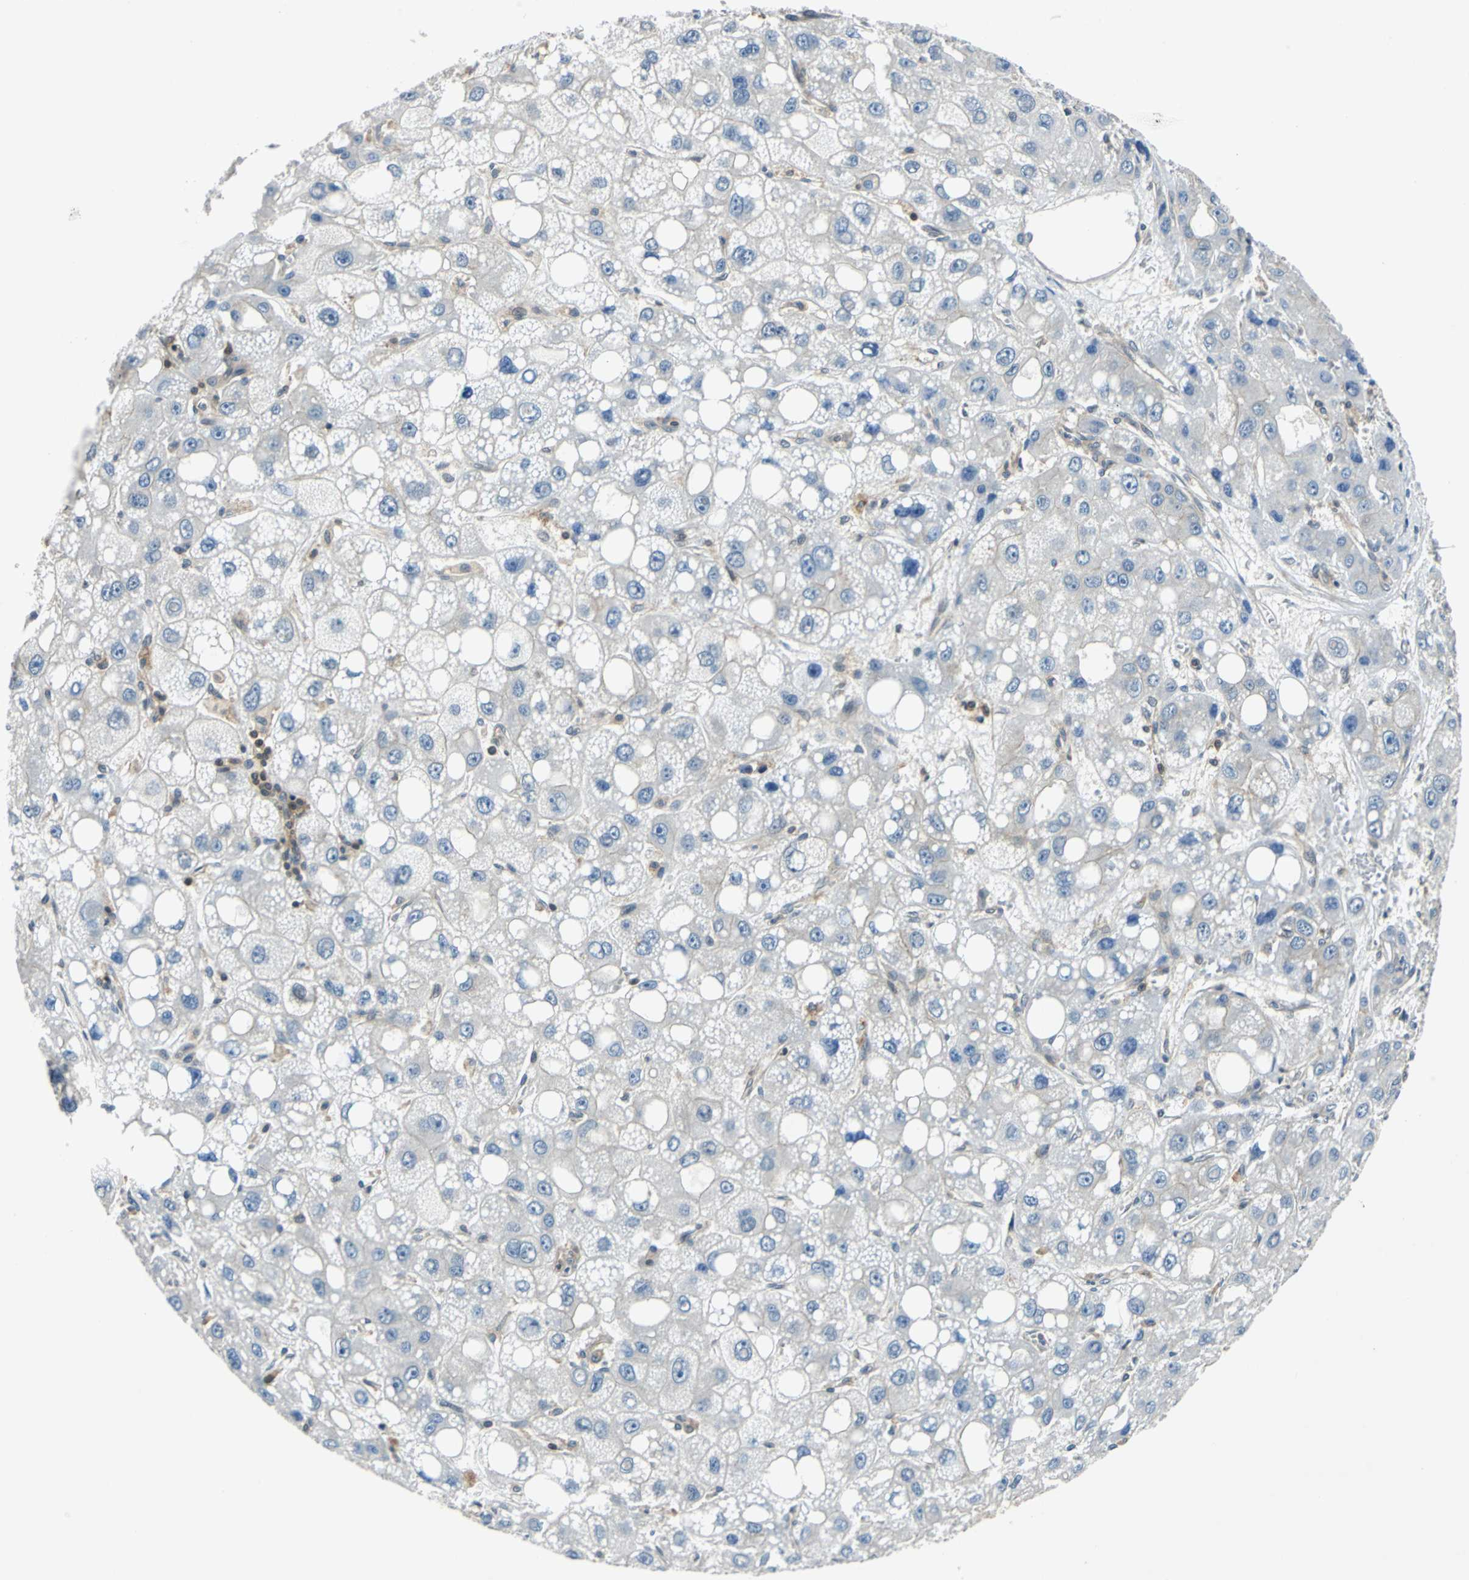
{"staining": {"intensity": "negative", "quantity": "none", "location": "none"}, "tissue": "liver cancer", "cell_type": "Tumor cells", "image_type": "cancer", "snomed": [{"axis": "morphology", "description": "Carcinoma, Hepatocellular, NOS"}, {"axis": "topography", "description": "Liver"}], "caption": "Hepatocellular carcinoma (liver) was stained to show a protein in brown. There is no significant positivity in tumor cells. (DAB (3,3'-diaminobenzidine) immunohistochemistry visualized using brightfield microscopy, high magnification).", "gene": "ARPC3", "patient": {"sex": "male", "age": 55}}